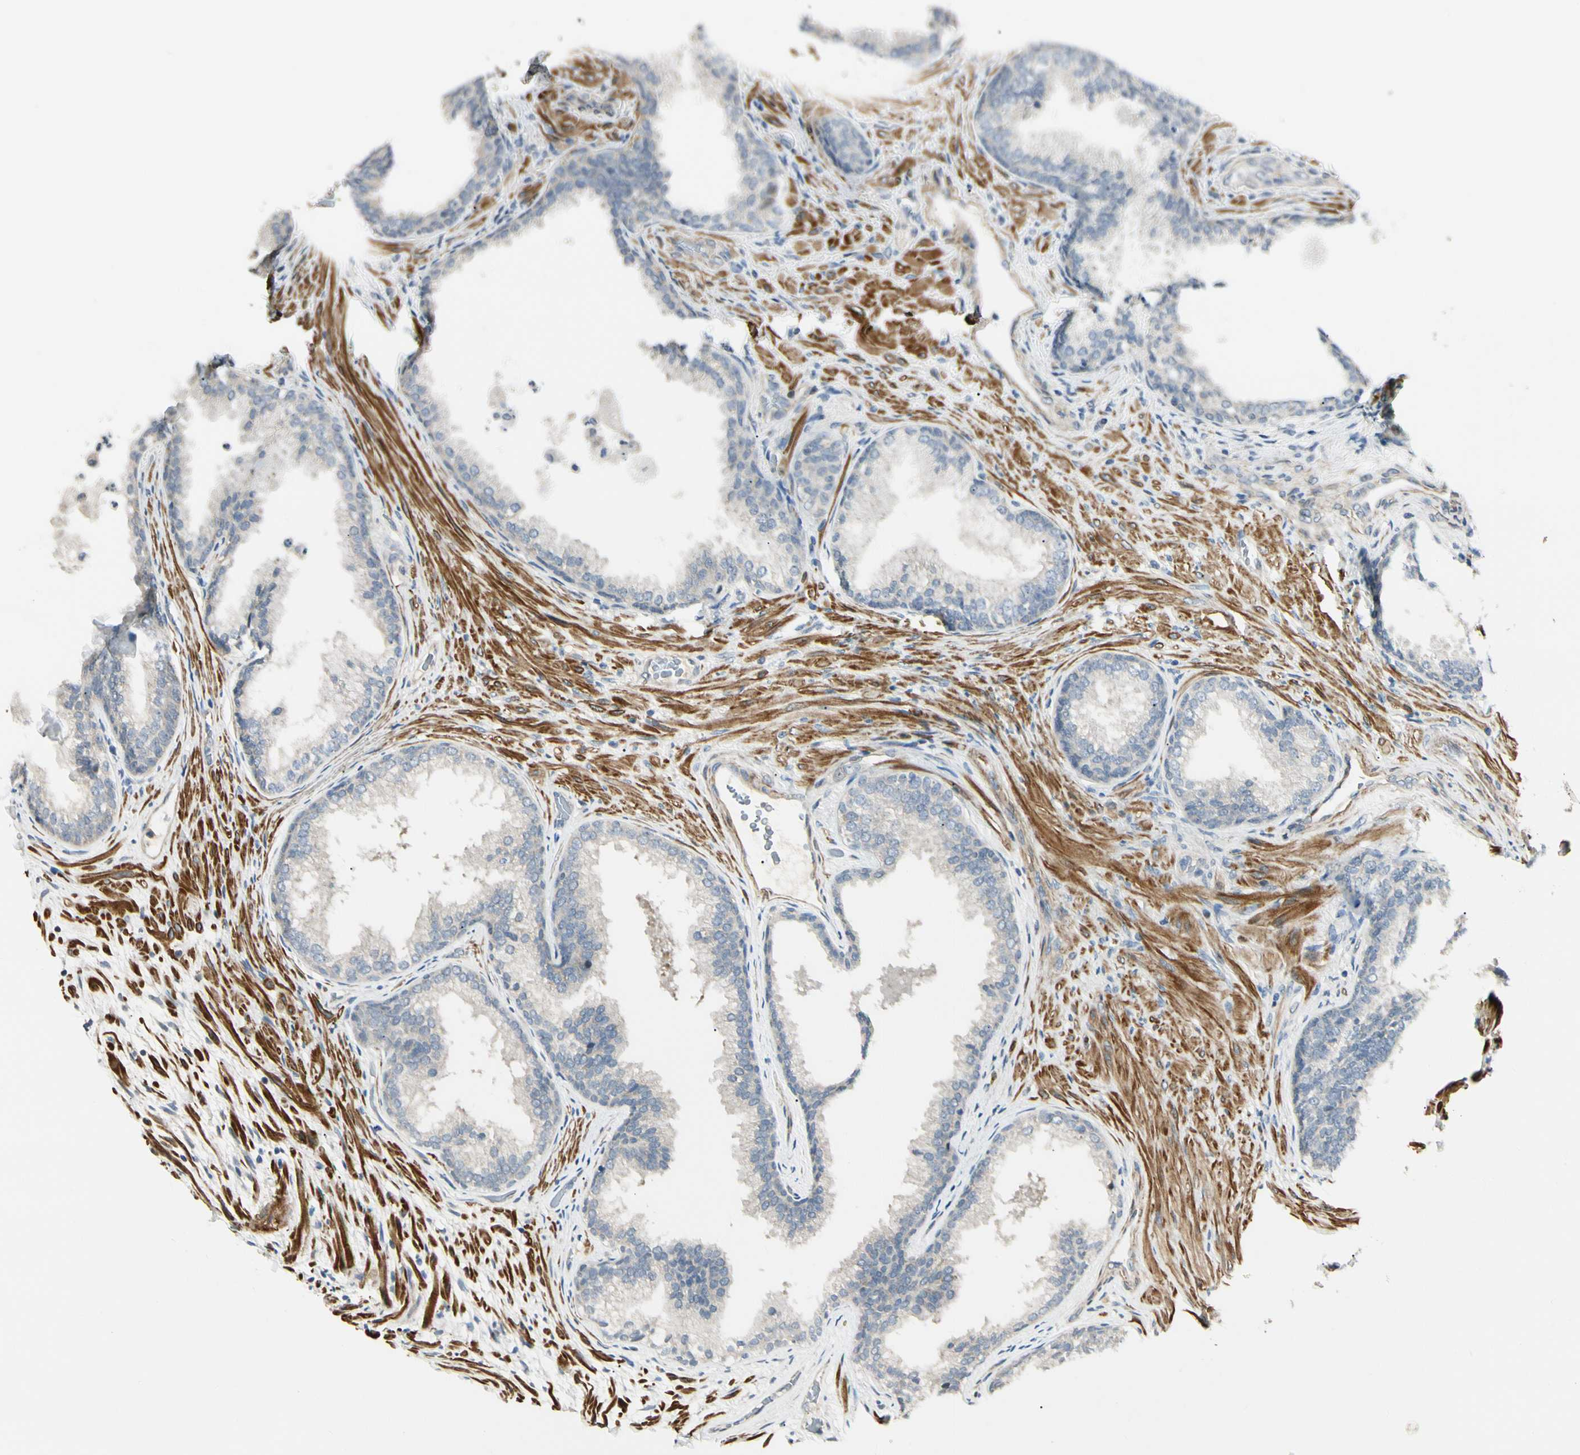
{"staining": {"intensity": "weak", "quantity": ">75%", "location": "cytoplasmic/membranous"}, "tissue": "prostate", "cell_type": "Glandular cells", "image_type": "normal", "snomed": [{"axis": "morphology", "description": "Normal tissue, NOS"}, {"axis": "topography", "description": "Prostate"}], "caption": "Protein staining exhibits weak cytoplasmic/membranous positivity in about >75% of glandular cells in normal prostate.", "gene": "P4HA3", "patient": {"sex": "male", "age": 76}}